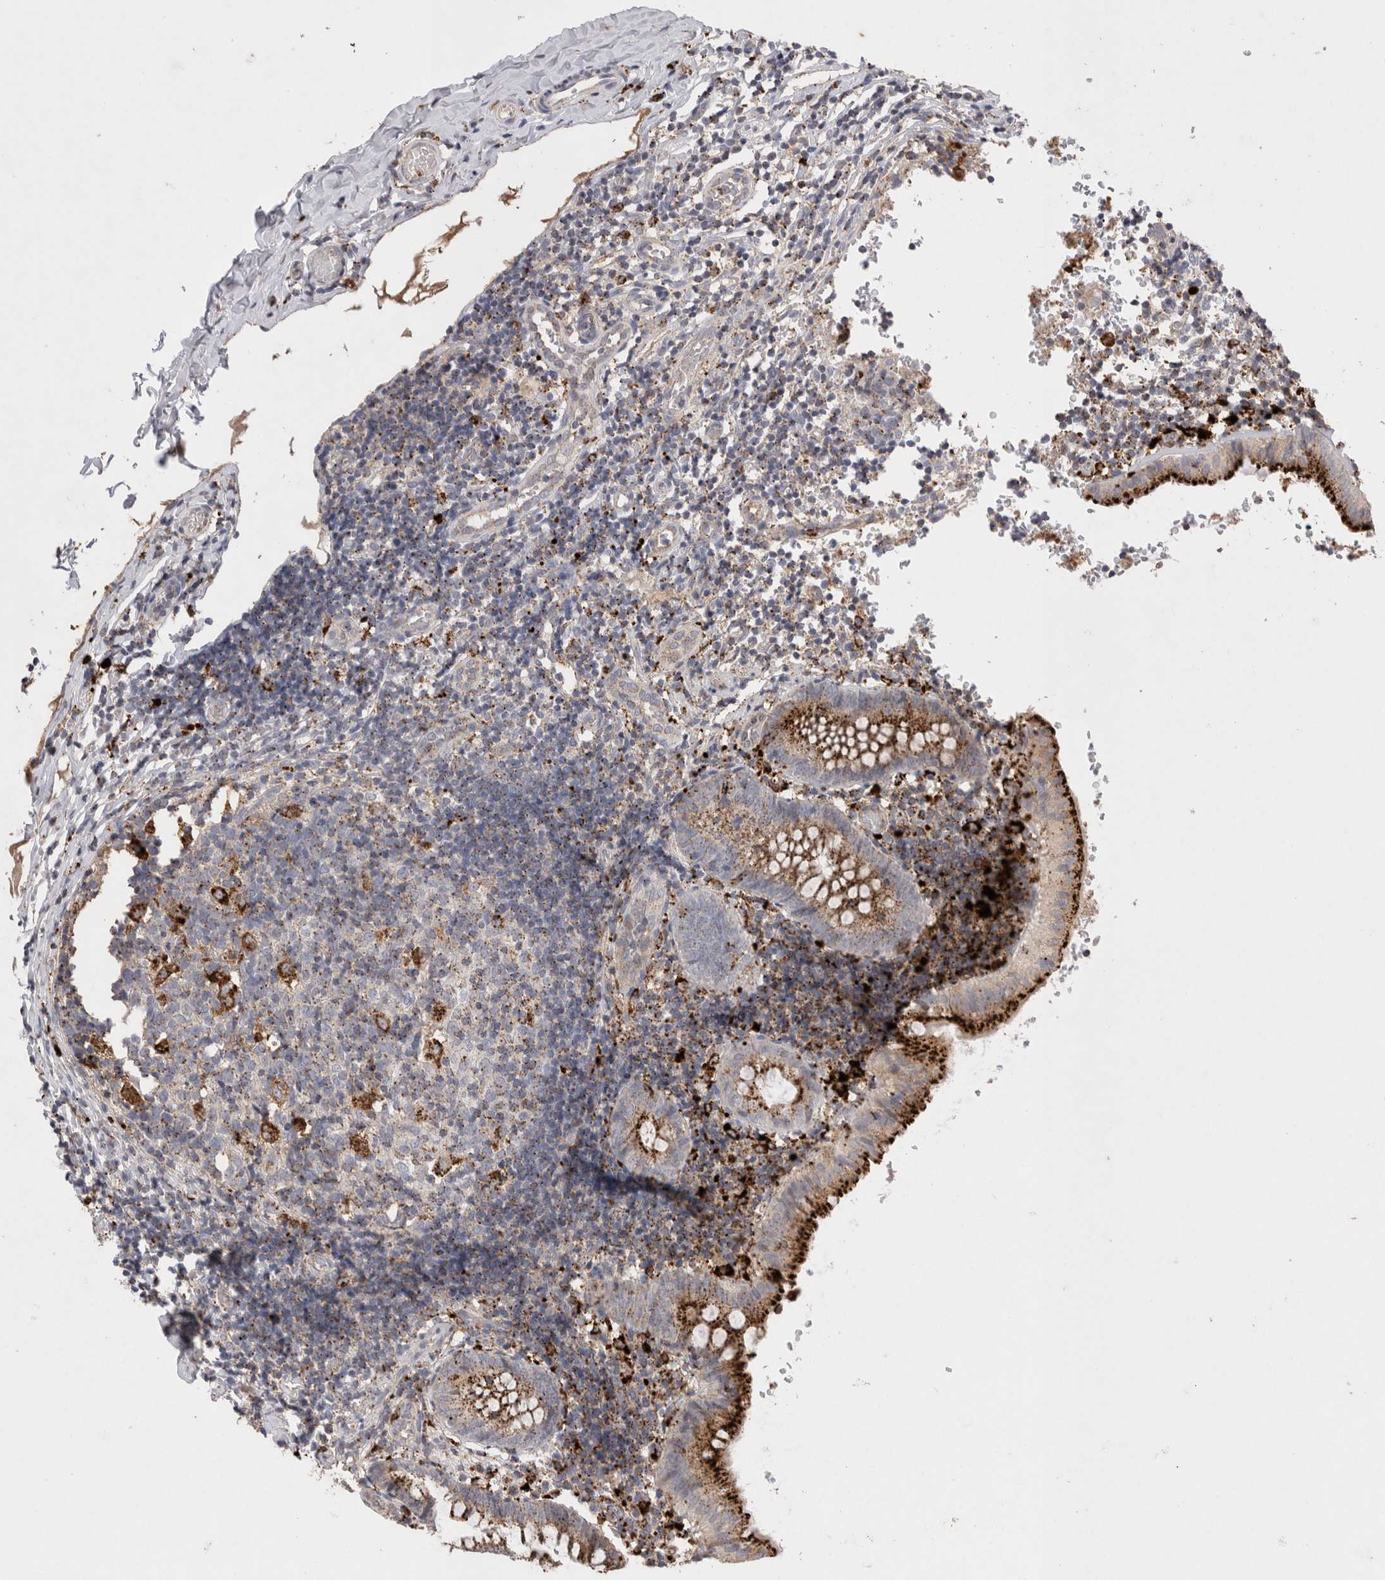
{"staining": {"intensity": "strong", "quantity": ">75%", "location": "cytoplasmic/membranous"}, "tissue": "appendix", "cell_type": "Glandular cells", "image_type": "normal", "snomed": [{"axis": "morphology", "description": "Normal tissue, NOS"}, {"axis": "topography", "description": "Appendix"}], "caption": "High-power microscopy captured an immunohistochemistry image of benign appendix, revealing strong cytoplasmic/membranous positivity in about >75% of glandular cells.", "gene": "CTSA", "patient": {"sex": "male", "age": 8}}